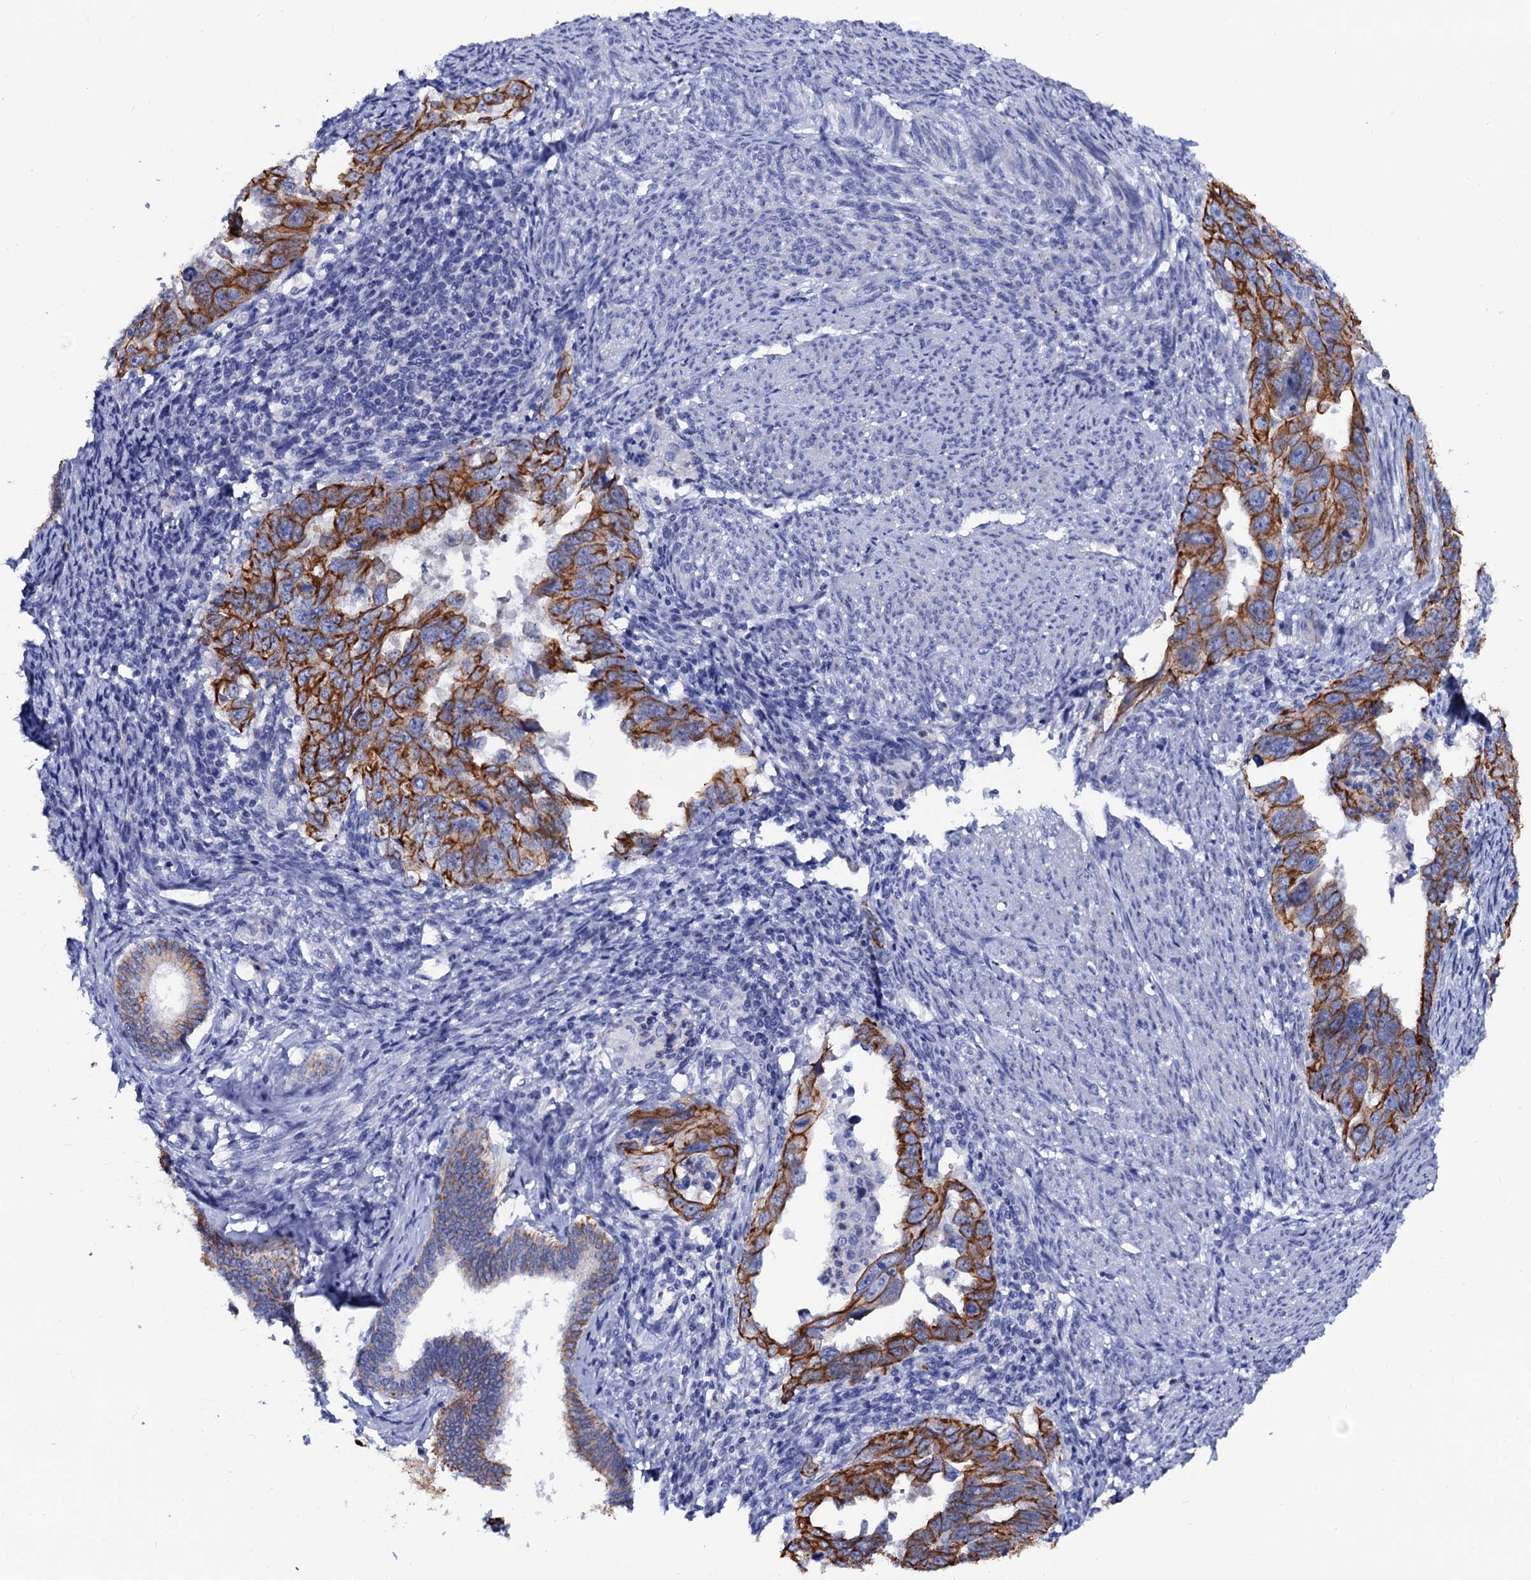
{"staining": {"intensity": "strong", "quantity": ">75%", "location": "cytoplasmic/membranous"}, "tissue": "endometrial cancer", "cell_type": "Tumor cells", "image_type": "cancer", "snomed": [{"axis": "morphology", "description": "Adenocarcinoma, NOS"}, {"axis": "topography", "description": "Endometrium"}], "caption": "A photomicrograph of human endometrial adenocarcinoma stained for a protein displays strong cytoplasmic/membranous brown staining in tumor cells.", "gene": "RAB3IP", "patient": {"sex": "female", "age": 65}}